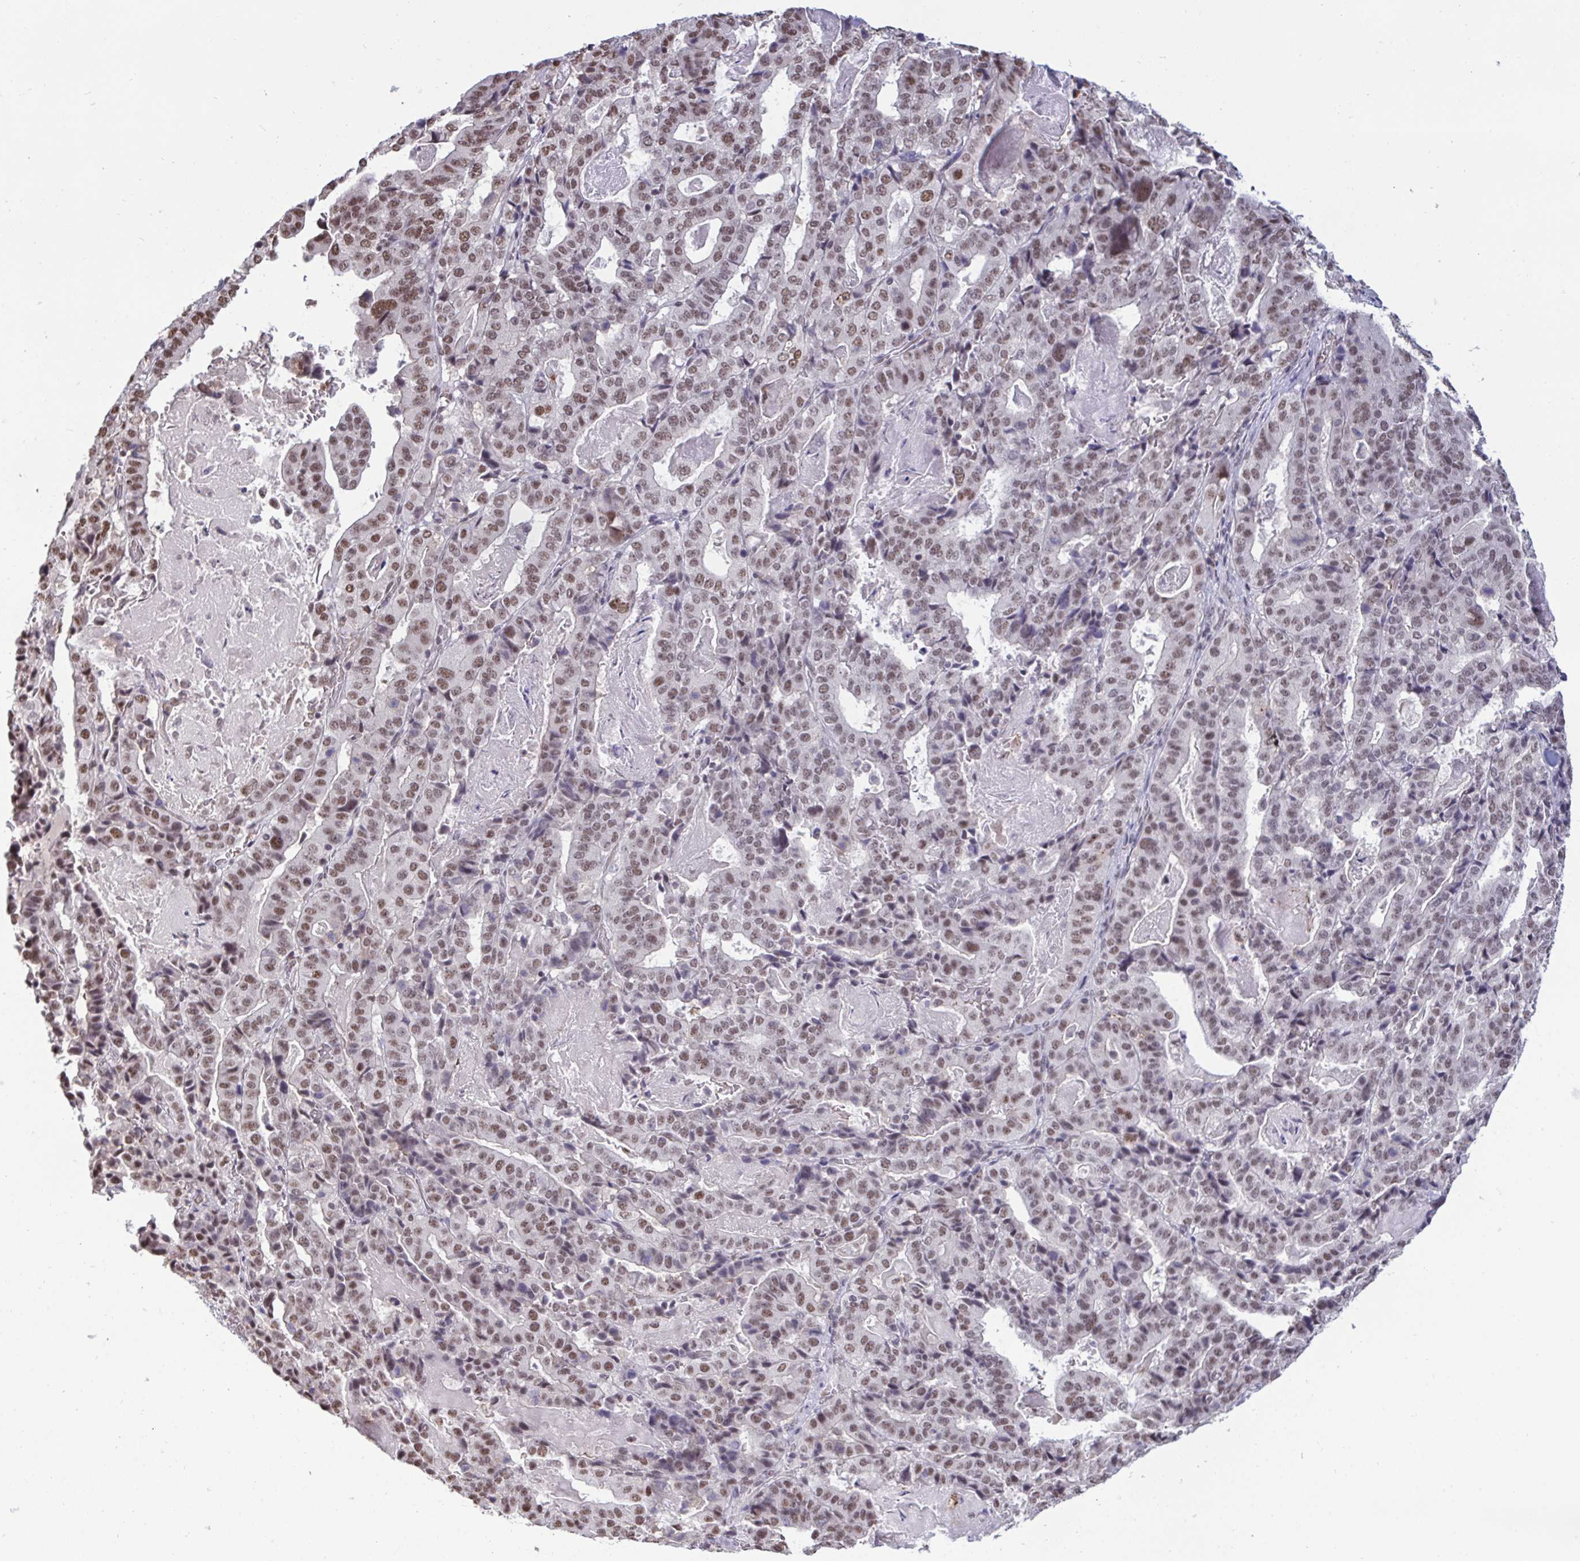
{"staining": {"intensity": "moderate", "quantity": ">75%", "location": "nuclear"}, "tissue": "stomach cancer", "cell_type": "Tumor cells", "image_type": "cancer", "snomed": [{"axis": "morphology", "description": "Adenocarcinoma, NOS"}, {"axis": "topography", "description": "Stomach"}], "caption": "Moderate nuclear expression is present in approximately >75% of tumor cells in stomach cancer. The staining was performed using DAB (3,3'-diaminobenzidine), with brown indicating positive protein expression. Nuclei are stained blue with hematoxylin.", "gene": "PUF60", "patient": {"sex": "male", "age": 48}}